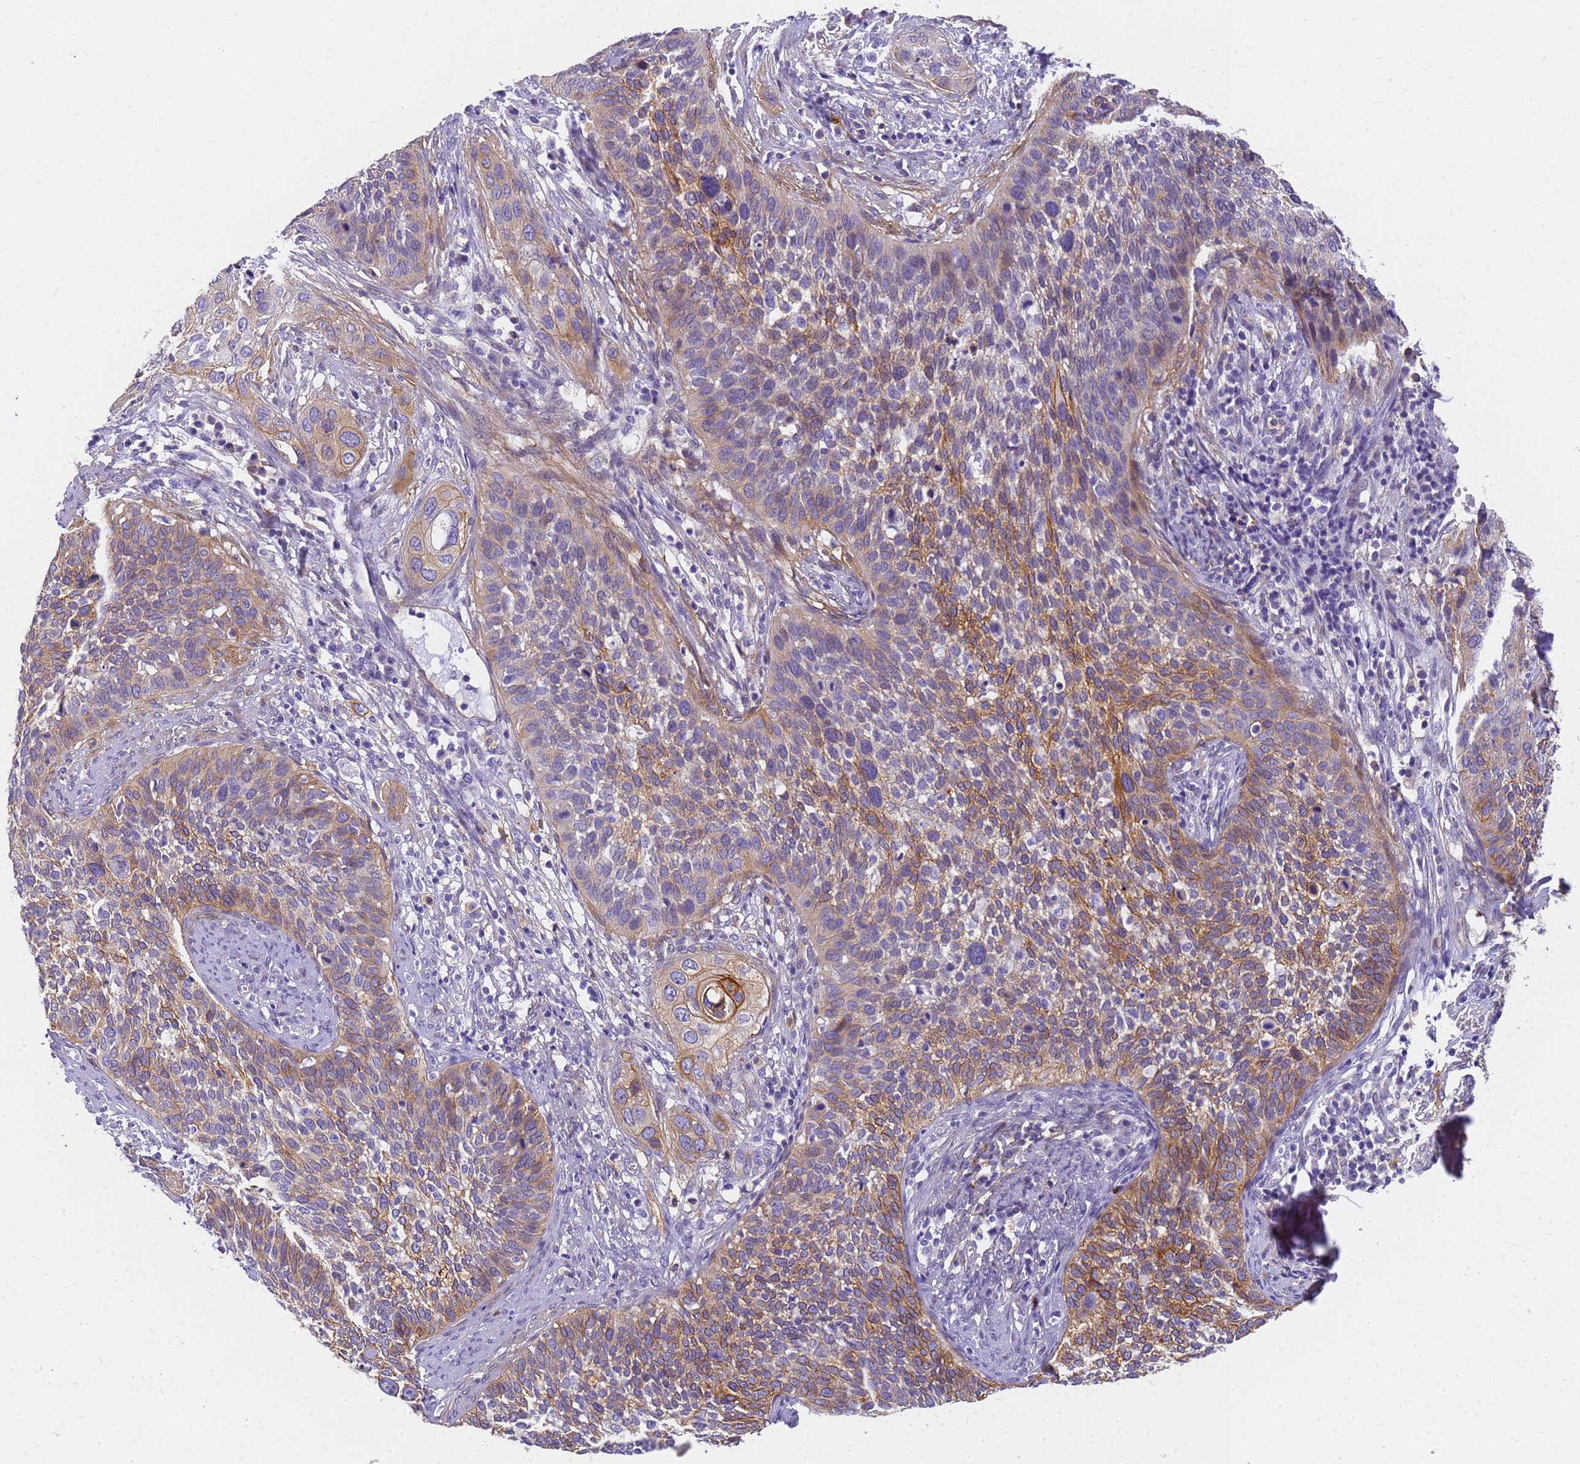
{"staining": {"intensity": "moderate", "quantity": "25%-75%", "location": "cytoplasmic/membranous"}, "tissue": "cervical cancer", "cell_type": "Tumor cells", "image_type": "cancer", "snomed": [{"axis": "morphology", "description": "Squamous cell carcinoma, NOS"}, {"axis": "topography", "description": "Cervix"}], "caption": "Immunohistochemistry (IHC) of cervical squamous cell carcinoma demonstrates medium levels of moderate cytoplasmic/membranous staining in approximately 25%-75% of tumor cells.", "gene": "MVB12A", "patient": {"sex": "female", "age": 34}}